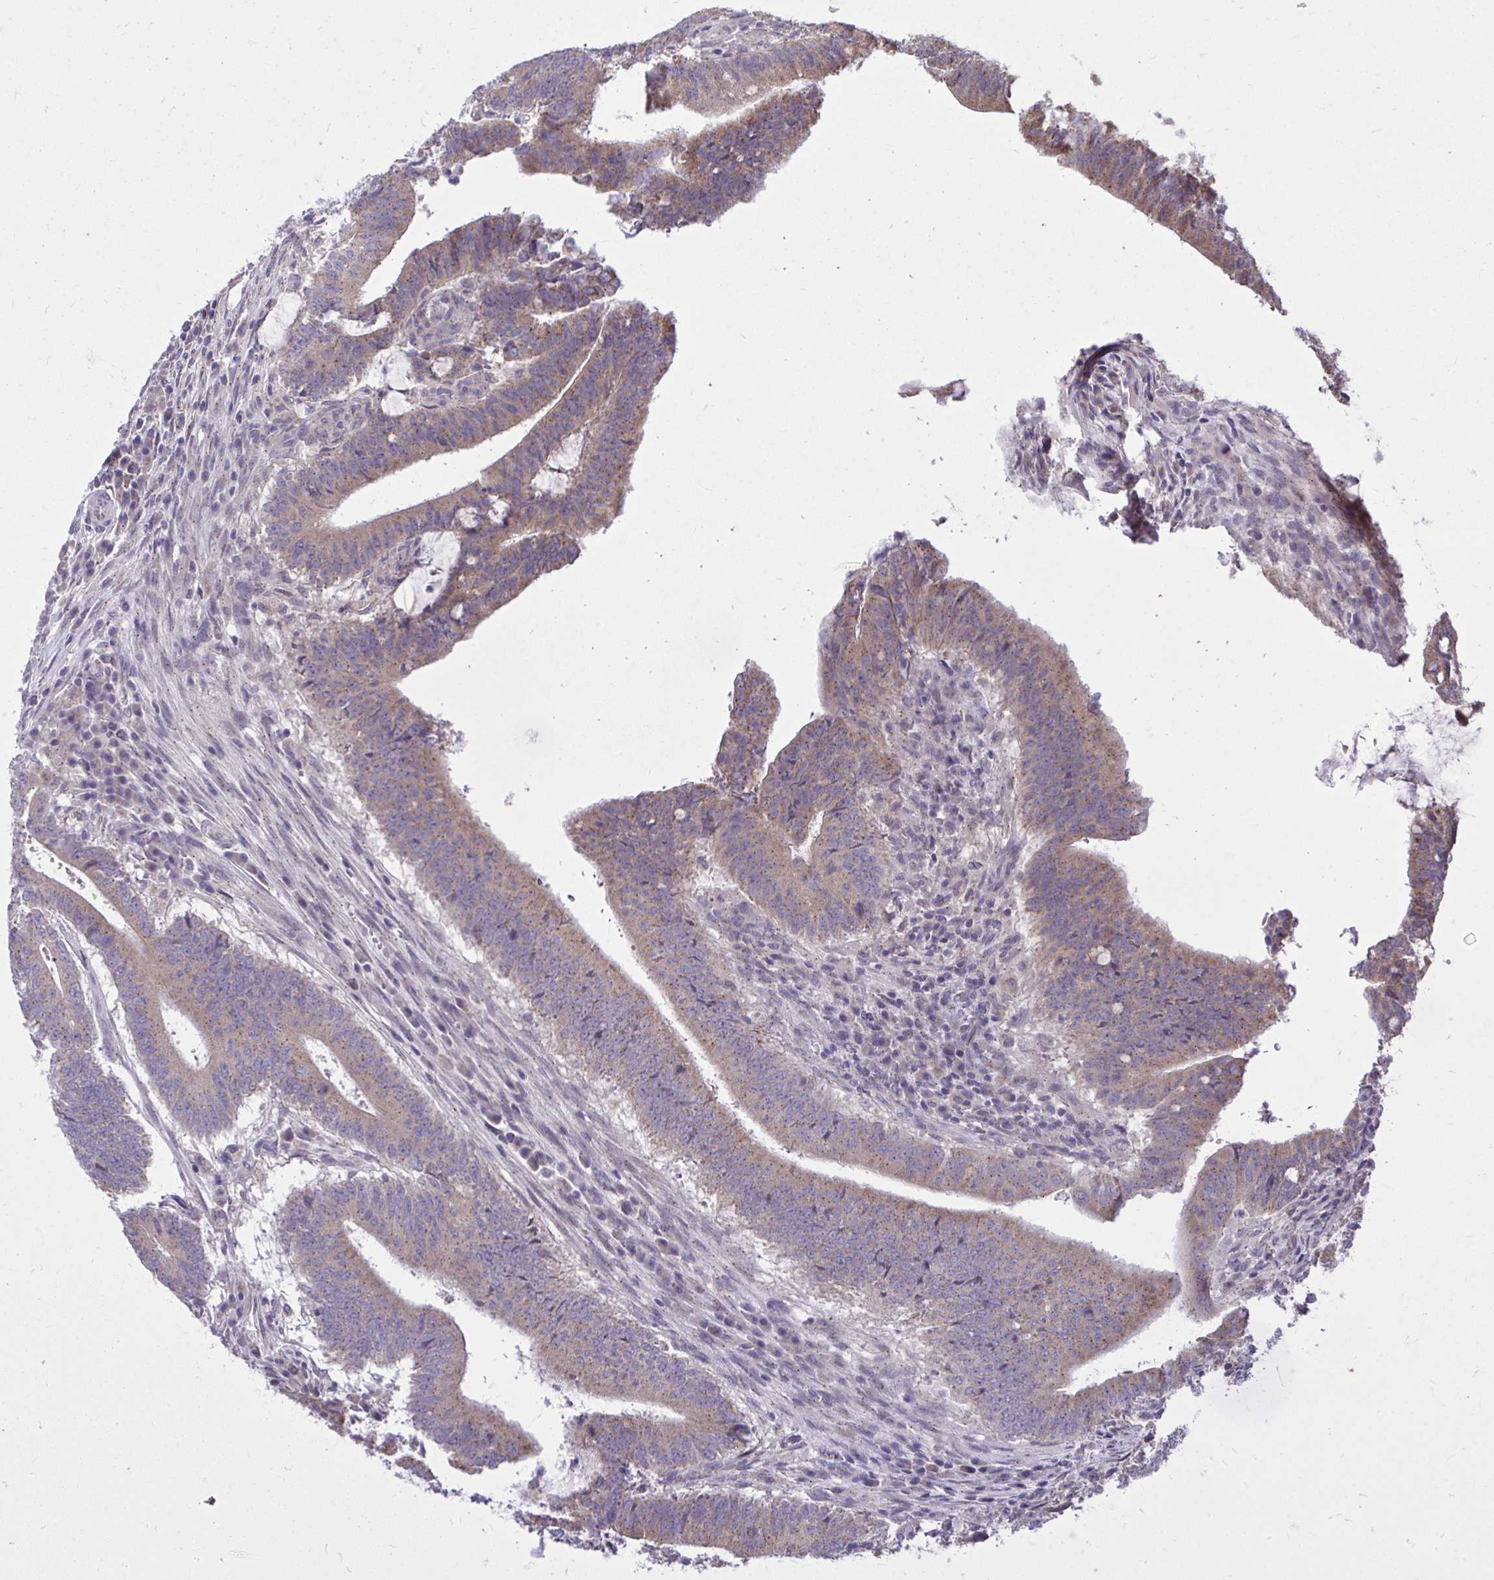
{"staining": {"intensity": "weak", "quantity": "25%-75%", "location": "cytoplasmic/membranous"}, "tissue": "colorectal cancer", "cell_type": "Tumor cells", "image_type": "cancer", "snomed": [{"axis": "morphology", "description": "Adenocarcinoma, NOS"}, {"axis": "topography", "description": "Colon"}], "caption": "Colorectal adenocarcinoma tissue displays weak cytoplasmic/membranous staining in approximately 25%-75% of tumor cells, visualized by immunohistochemistry.", "gene": "CEACAM18", "patient": {"sex": "female", "age": 43}}